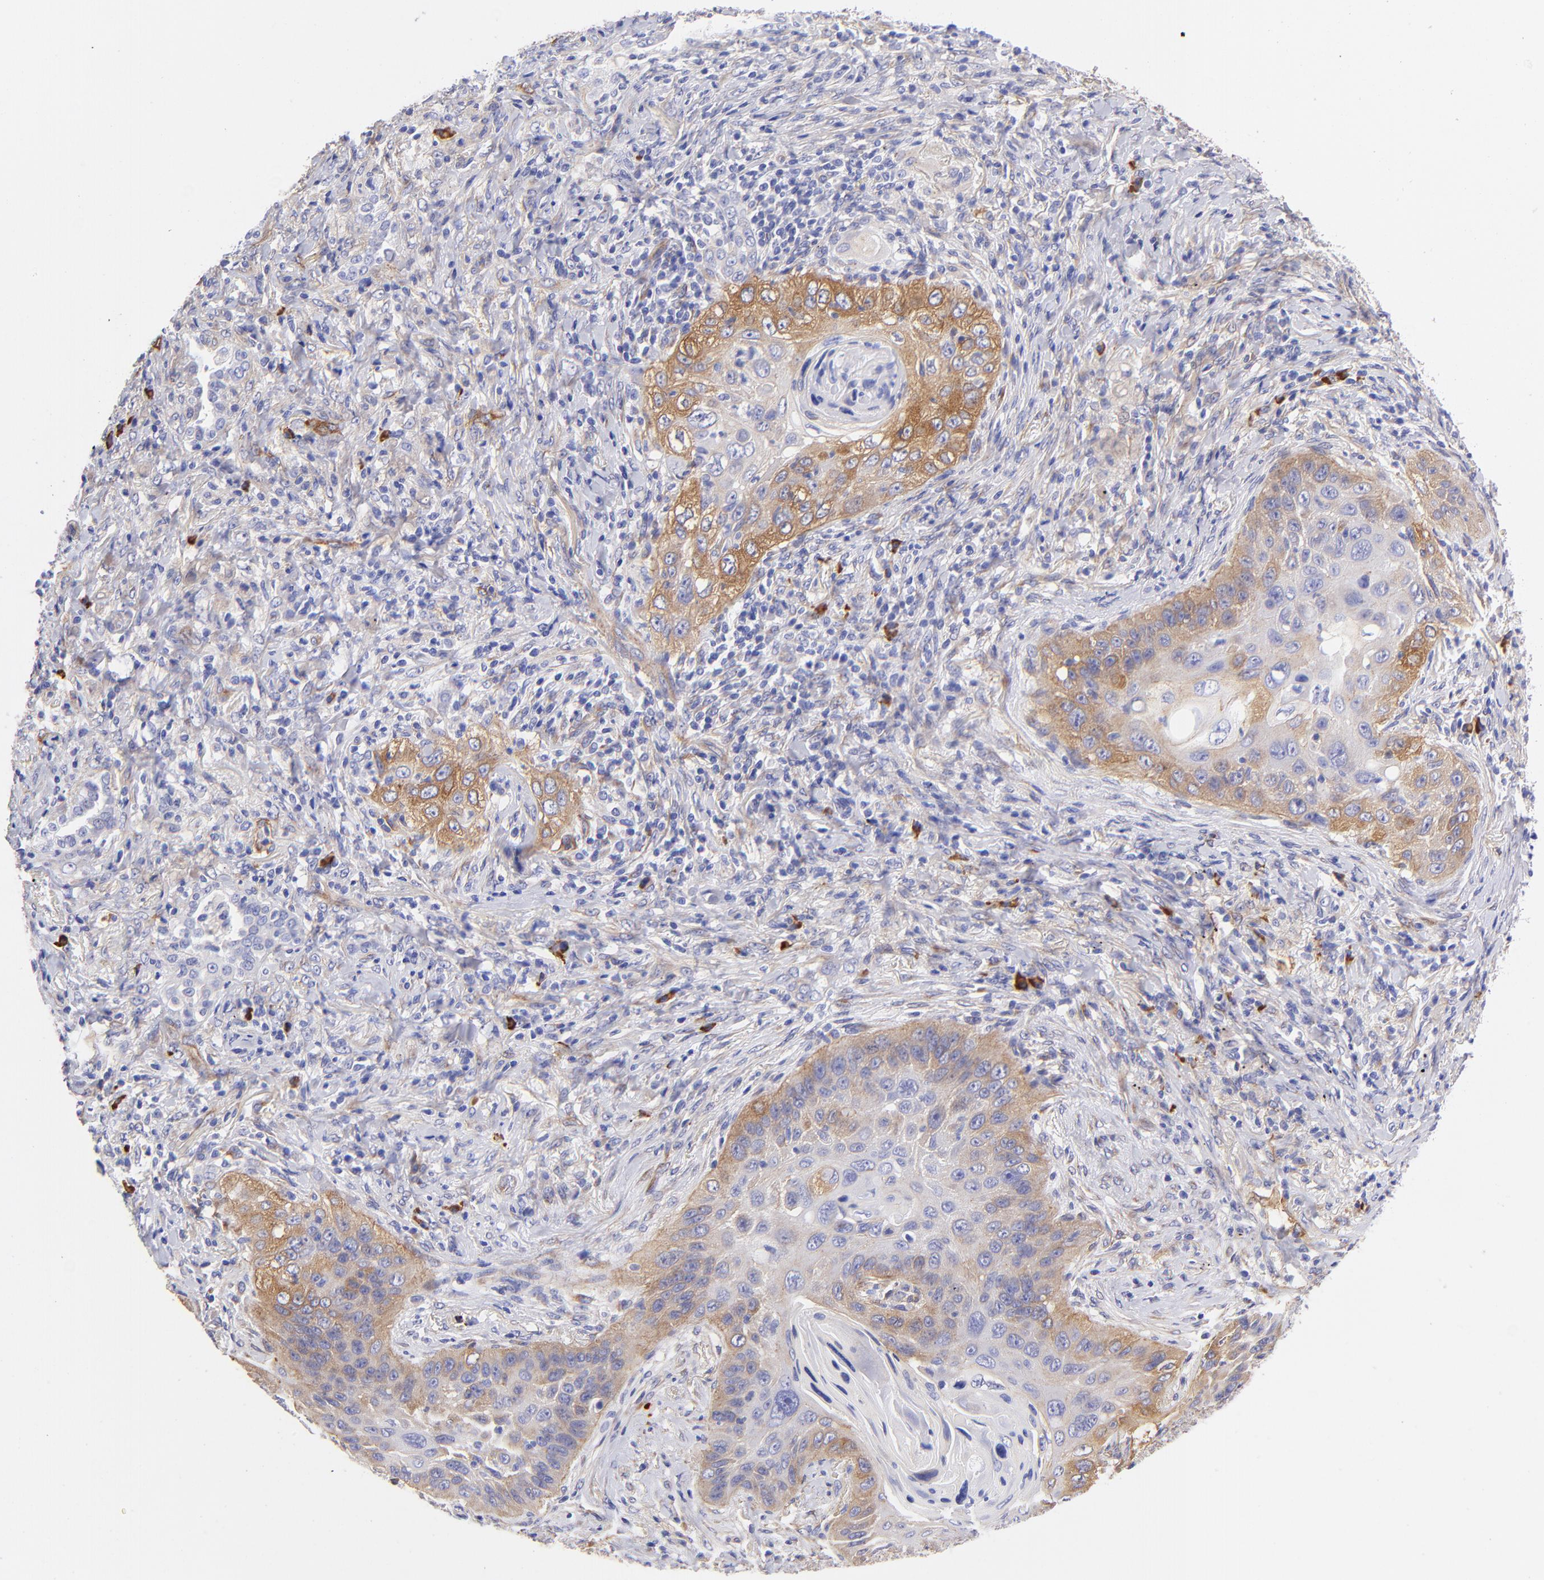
{"staining": {"intensity": "moderate", "quantity": "25%-75%", "location": "cytoplasmic/membranous"}, "tissue": "lung cancer", "cell_type": "Tumor cells", "image_type": "cancer", "snomed": [{"axis": "morphology", "description": "Squamous cell carcinoma, NOS"}, {"axis": "topography", "description": "Lung"}], "caption": "Immunohistochemical staining of human squamous cell carcinoma (lung) shows medium levels of moderate cytoplasmic/membranous staining in approximately 25%-75% of tumor cells.", "gene": "PPFIBP1", "patient": {"sex": "female", "age": 67}}